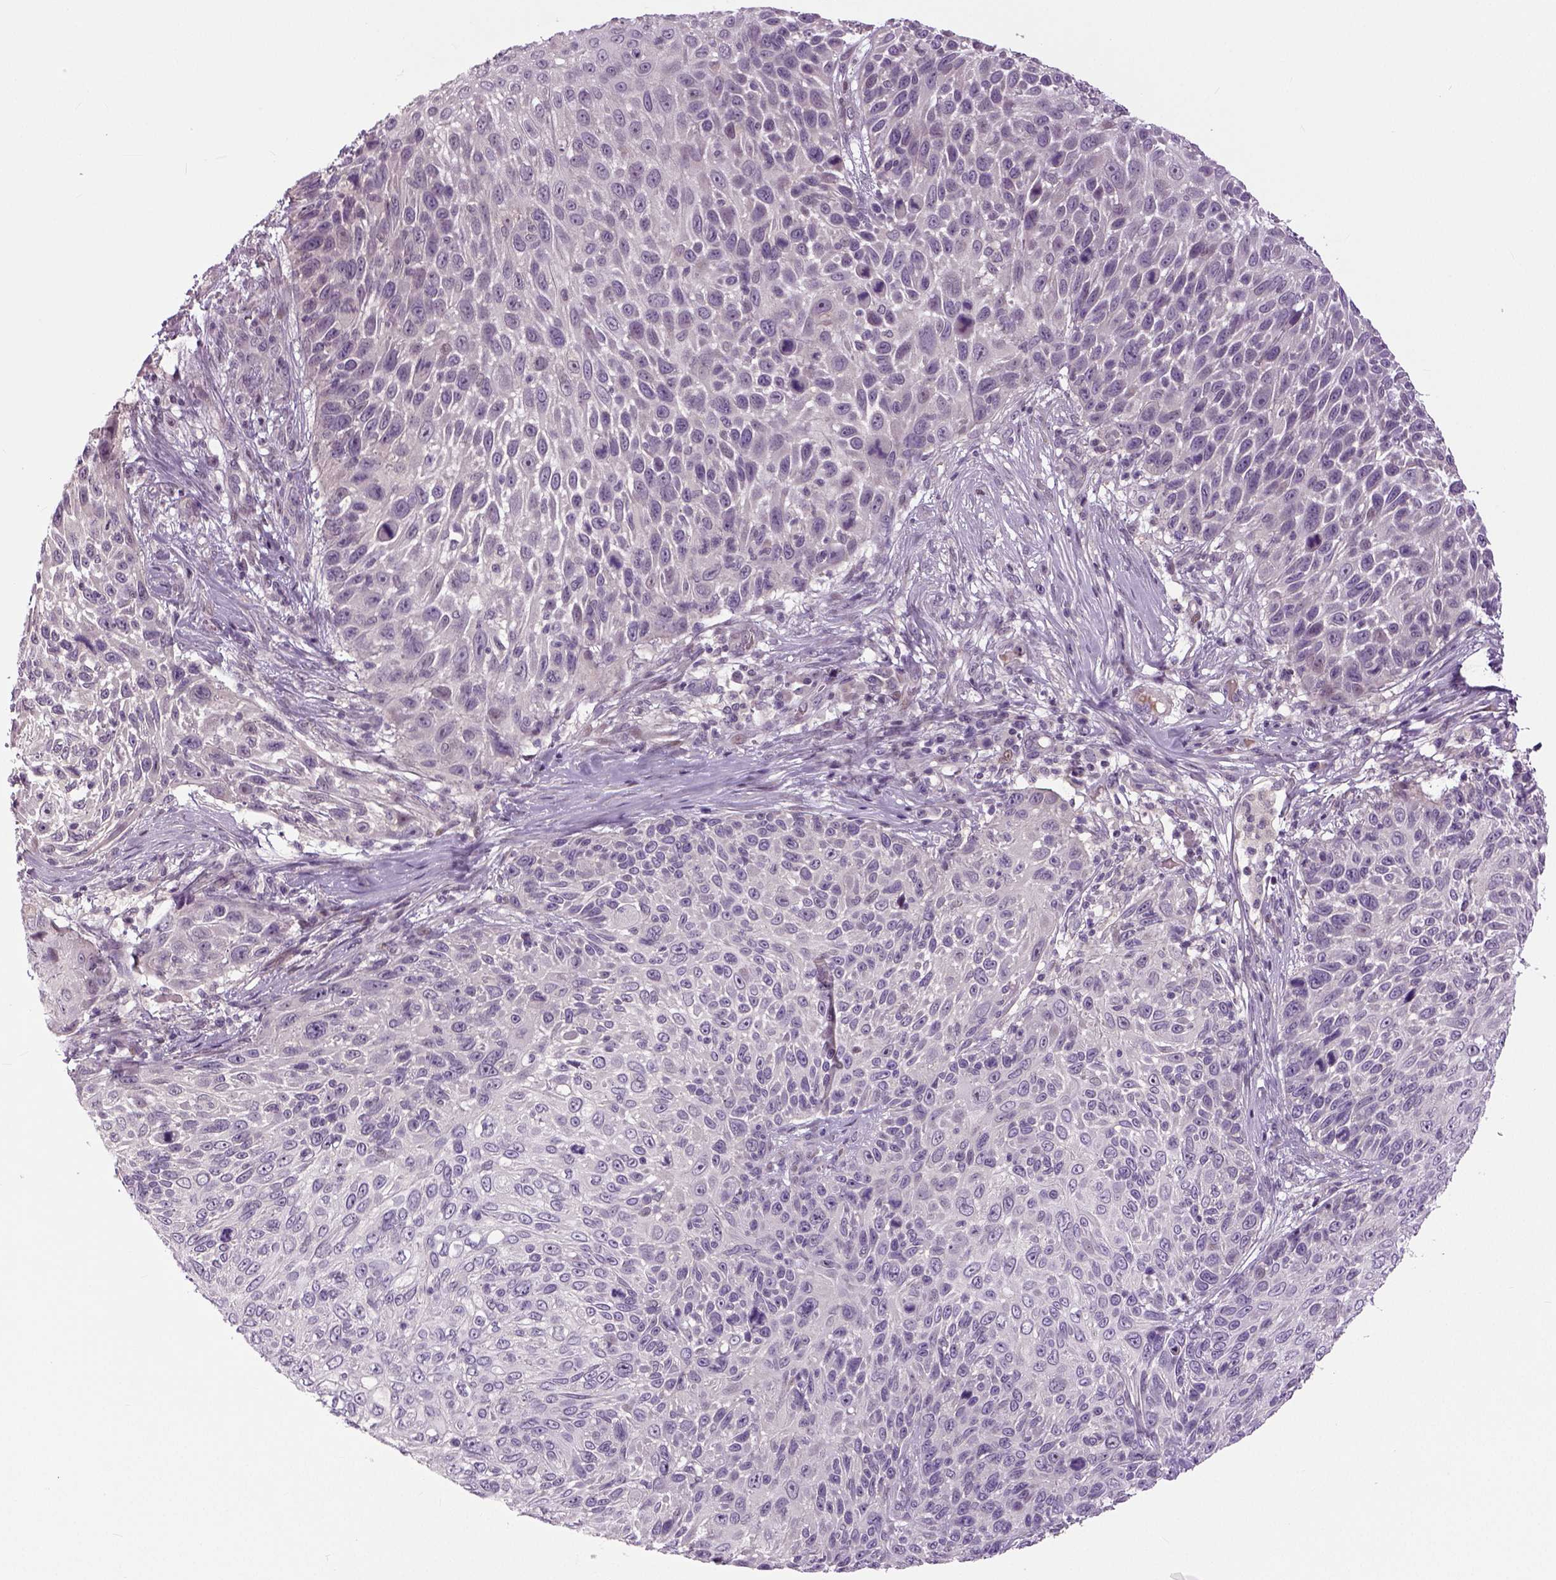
{"staining": {"intensity": "negative", "quantity": "none", "location": "none"}, "tissue": "skin cancer", "cell_type": "Tumor cells", "image_type": "cancer", "snomed": [{"axis": "morphology", "description": "Squamous cell carcinoma, NOS"}, {"axis": "topography", "description": "Skin"}], "caption": "IHC of skin squamous cell carcinoma exhibits no staining in tumor cells. The staining was performed using DAB to visualize the protein expression in brown, while the nuclei were stained in blue with hematoxylin (Magnification: 20x).", "gene": "NECAB1", "patient": {"sex": "male", "age": 92}}